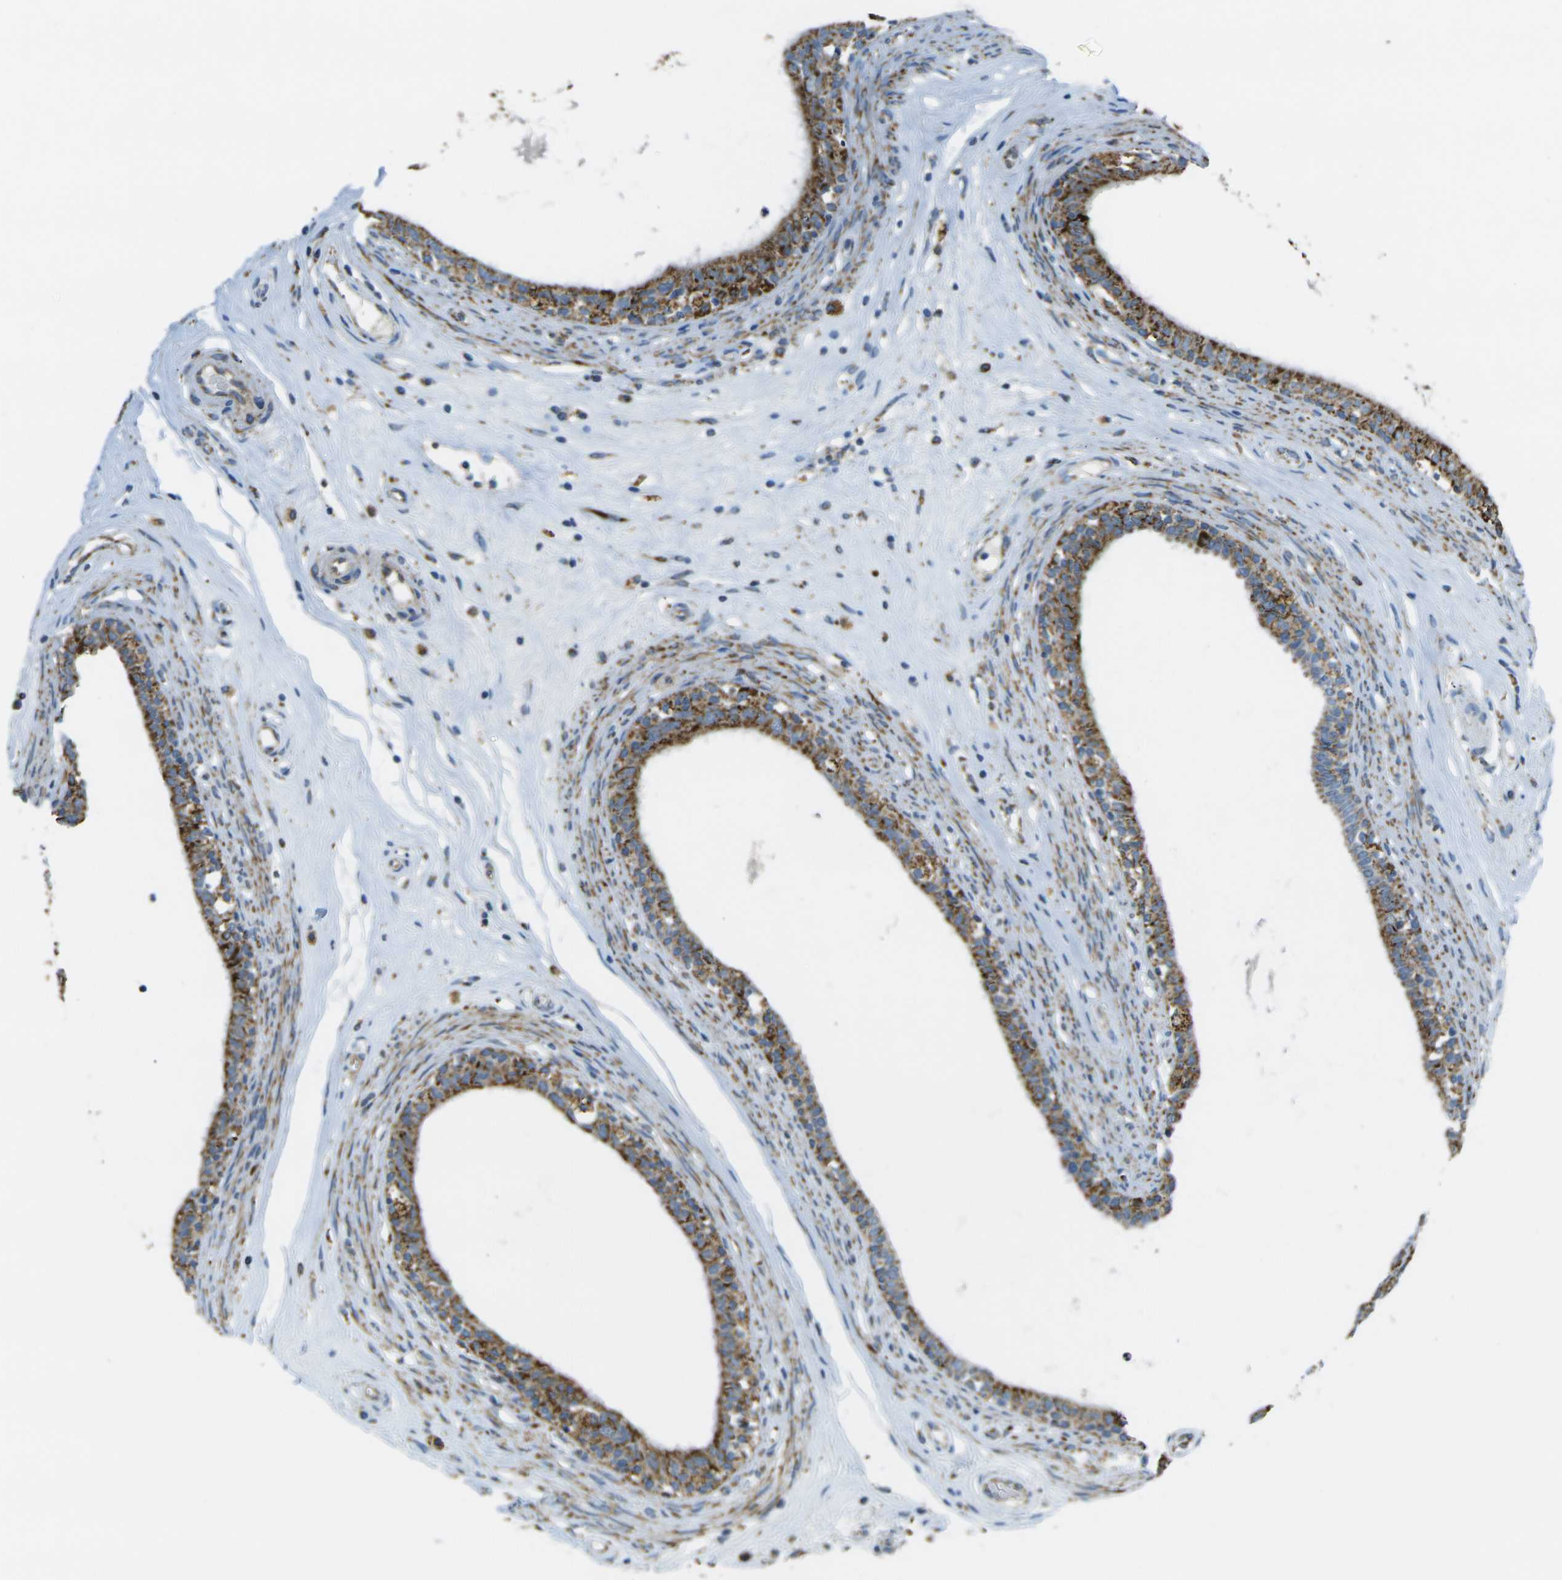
{"staining": {"intensity": "strong", "quantity": ">75%", "location": "cytoplasmic/membranous"}, "tissue": "epididymis", "cell_type": "Glandular cells", "image_type": "normal", "snomed": [{"axis": "morphology", "description": "Normal tissue, NOS"}, {"axis": "morphology", "description": "Inflammation, NOS"}, {"axis": "topography", "description": "Epididymis"}], "caption": "Immunohistochemistry of benign epididymis displays high levels of strong cytoplasmic/membranous positivity in approximately >75% of glandular cells.", "gene": "CYB5R1", "patient": {"sex": "male", "age": 84}}